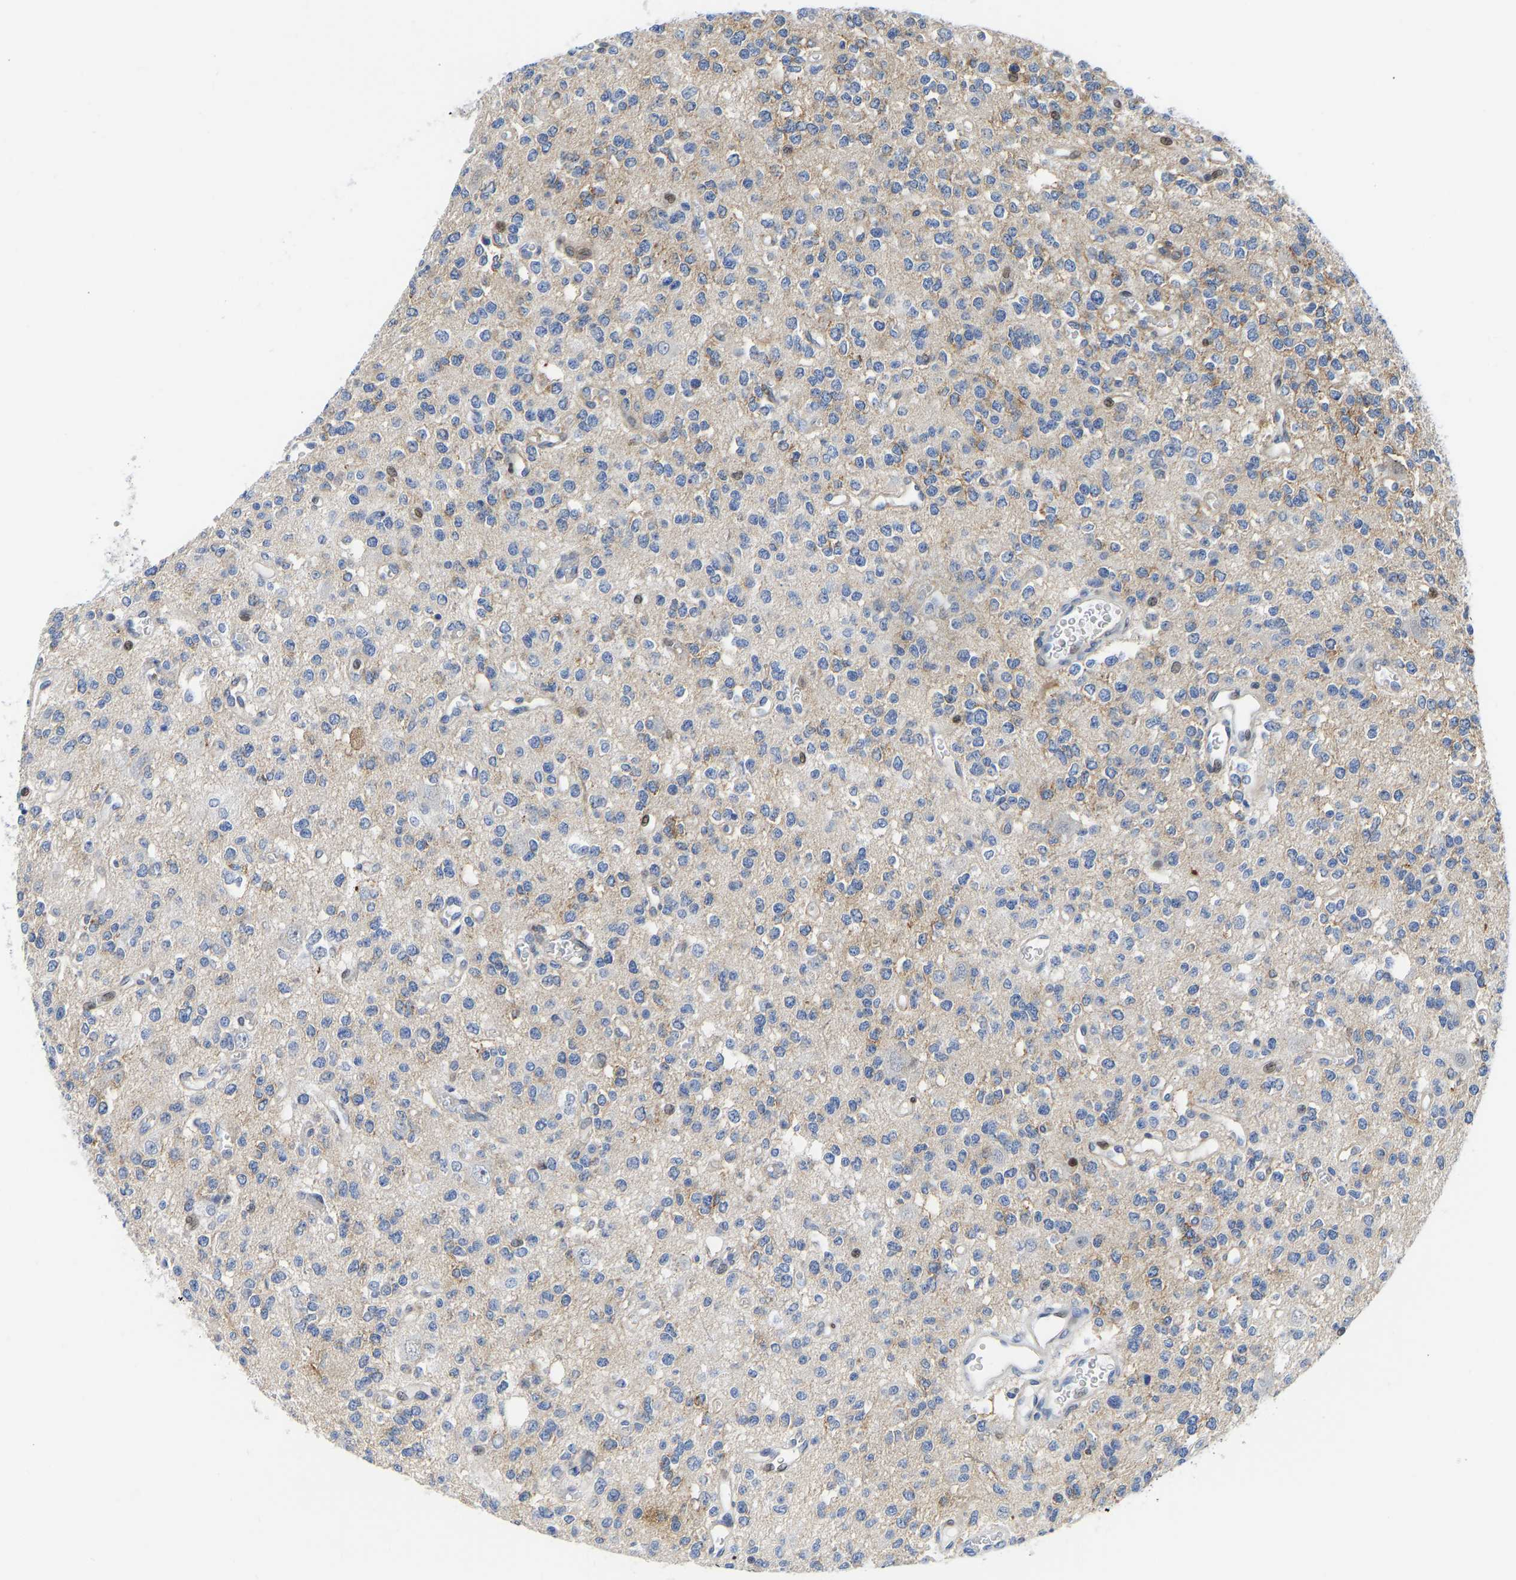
{"staining": {"intensity": "moderate", "quantity": "<25%", "location": "cytoplasmic/membranous"}, "tissue": "glioma", "cell_type": "Tumor cells", "image_type": "cancer", "snomed": [{"axis": "morphology", "description": "Glioma, malignant, Low grade"}, {"axis": "topography", "description": "Brain"}], "caption": "Immunohistochemistry of human malignant glioma (low-grade) demonstrates low levels of moderate cytoplasmic/membranous staining in approximately <25% of tumor cells. (DAB (3,3'-diaminobenzidine) = brown stain, brightfield microscopy at high magnification).", "gene": "HDAC5", "patient": {"sex": "male", "age": 38}}